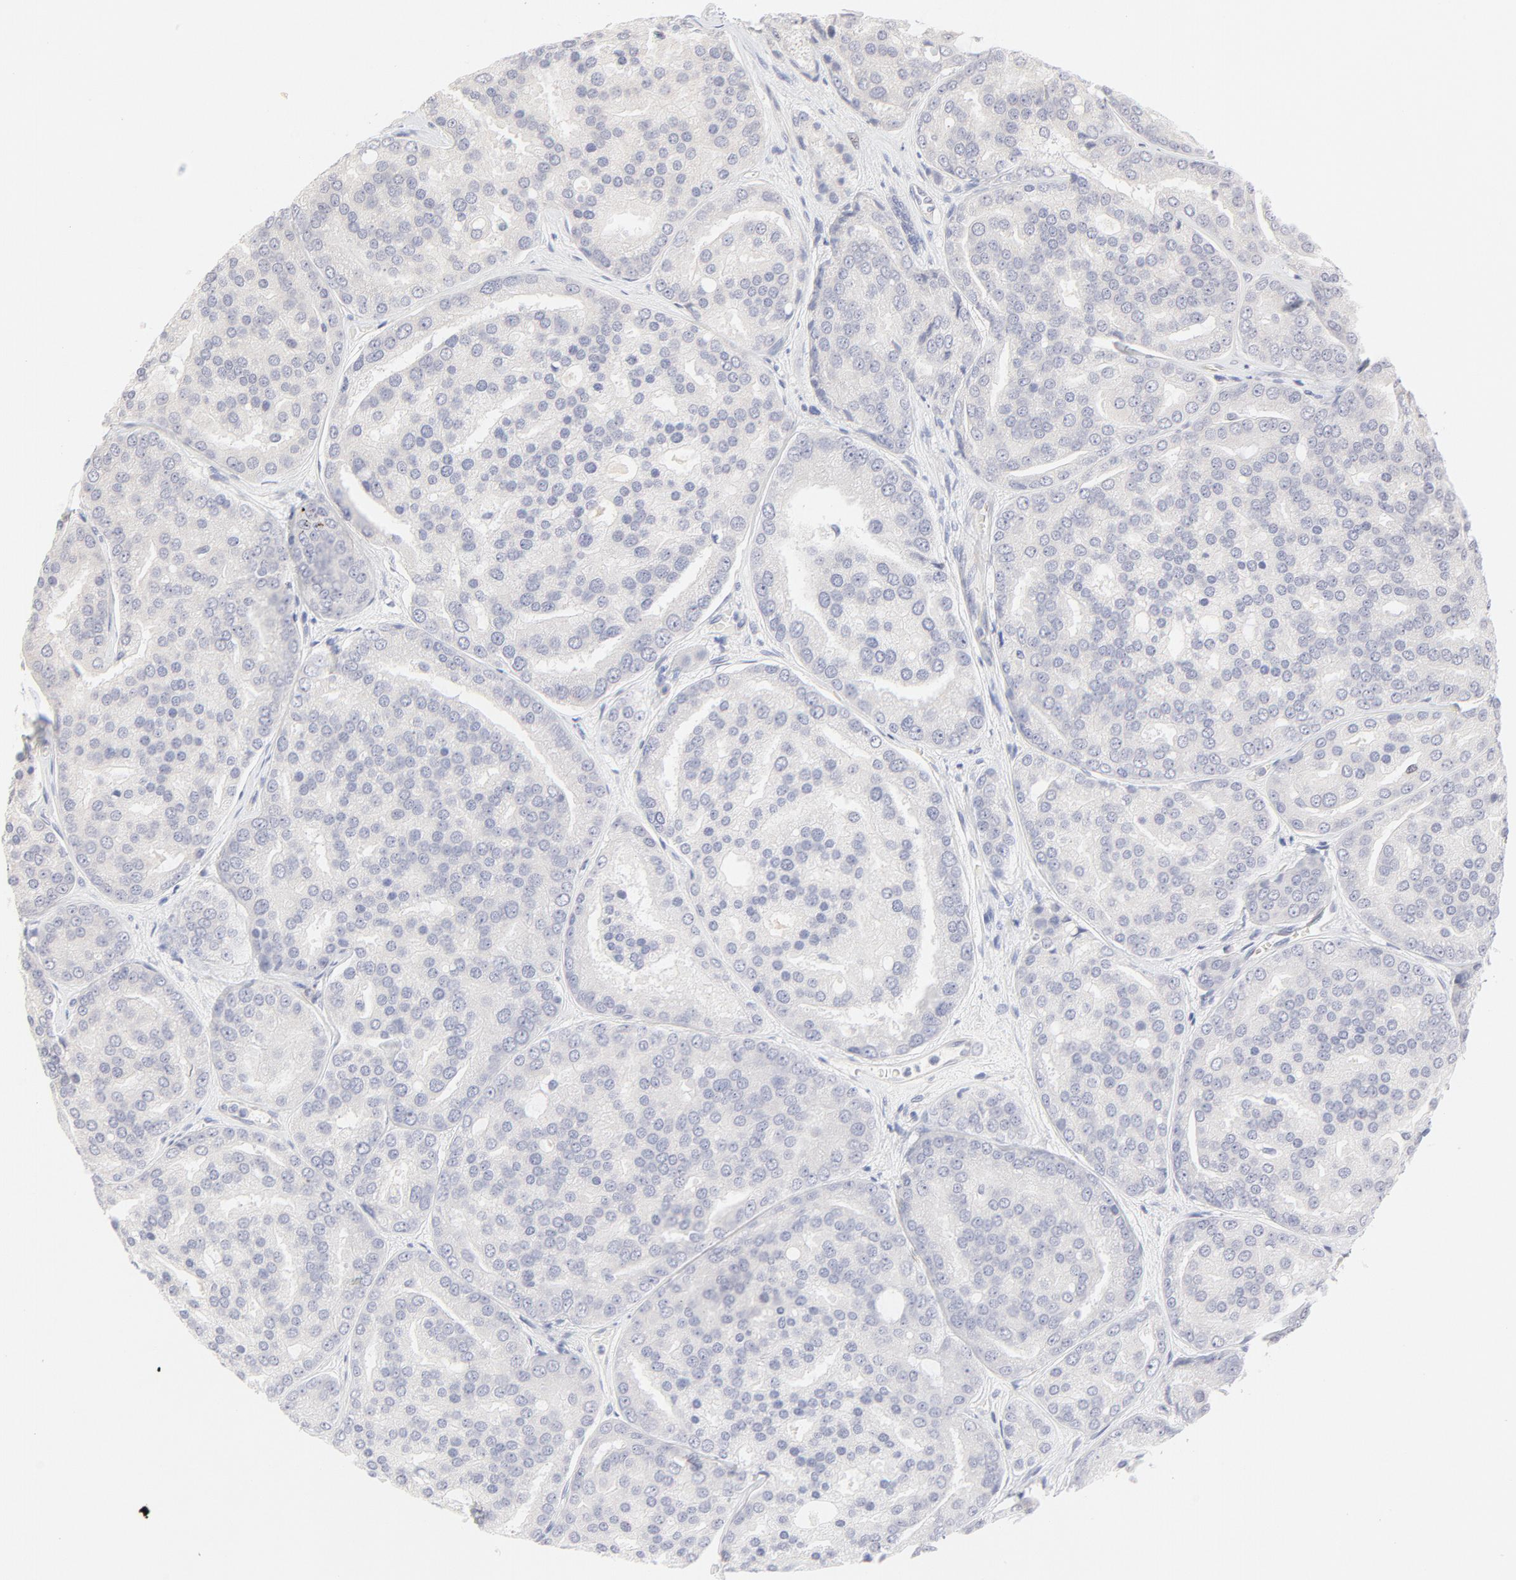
{"staining": {"intensity": "negative", "quantity": "none", "location": "none"}, "tissue": "prostate cancer", "cell_type": "Tumor cells", "image_type": "cancer", "snomed": [{"axis": "morphology", "description": "Adenocarcinoma, High grade"}, {"axis": "topography", "description": "Prostate"}], "caption": "An immunohistochemistry image of prostate cancer is shown. There is no staining in tumor cells of prostate cancer. Brightfield microscopy of IHC stained with DAB (brown) and hematoxylin (blue), captured at high magnification.", "gene": "ELF3", "patient": {"sex": "male", "age": 64}}